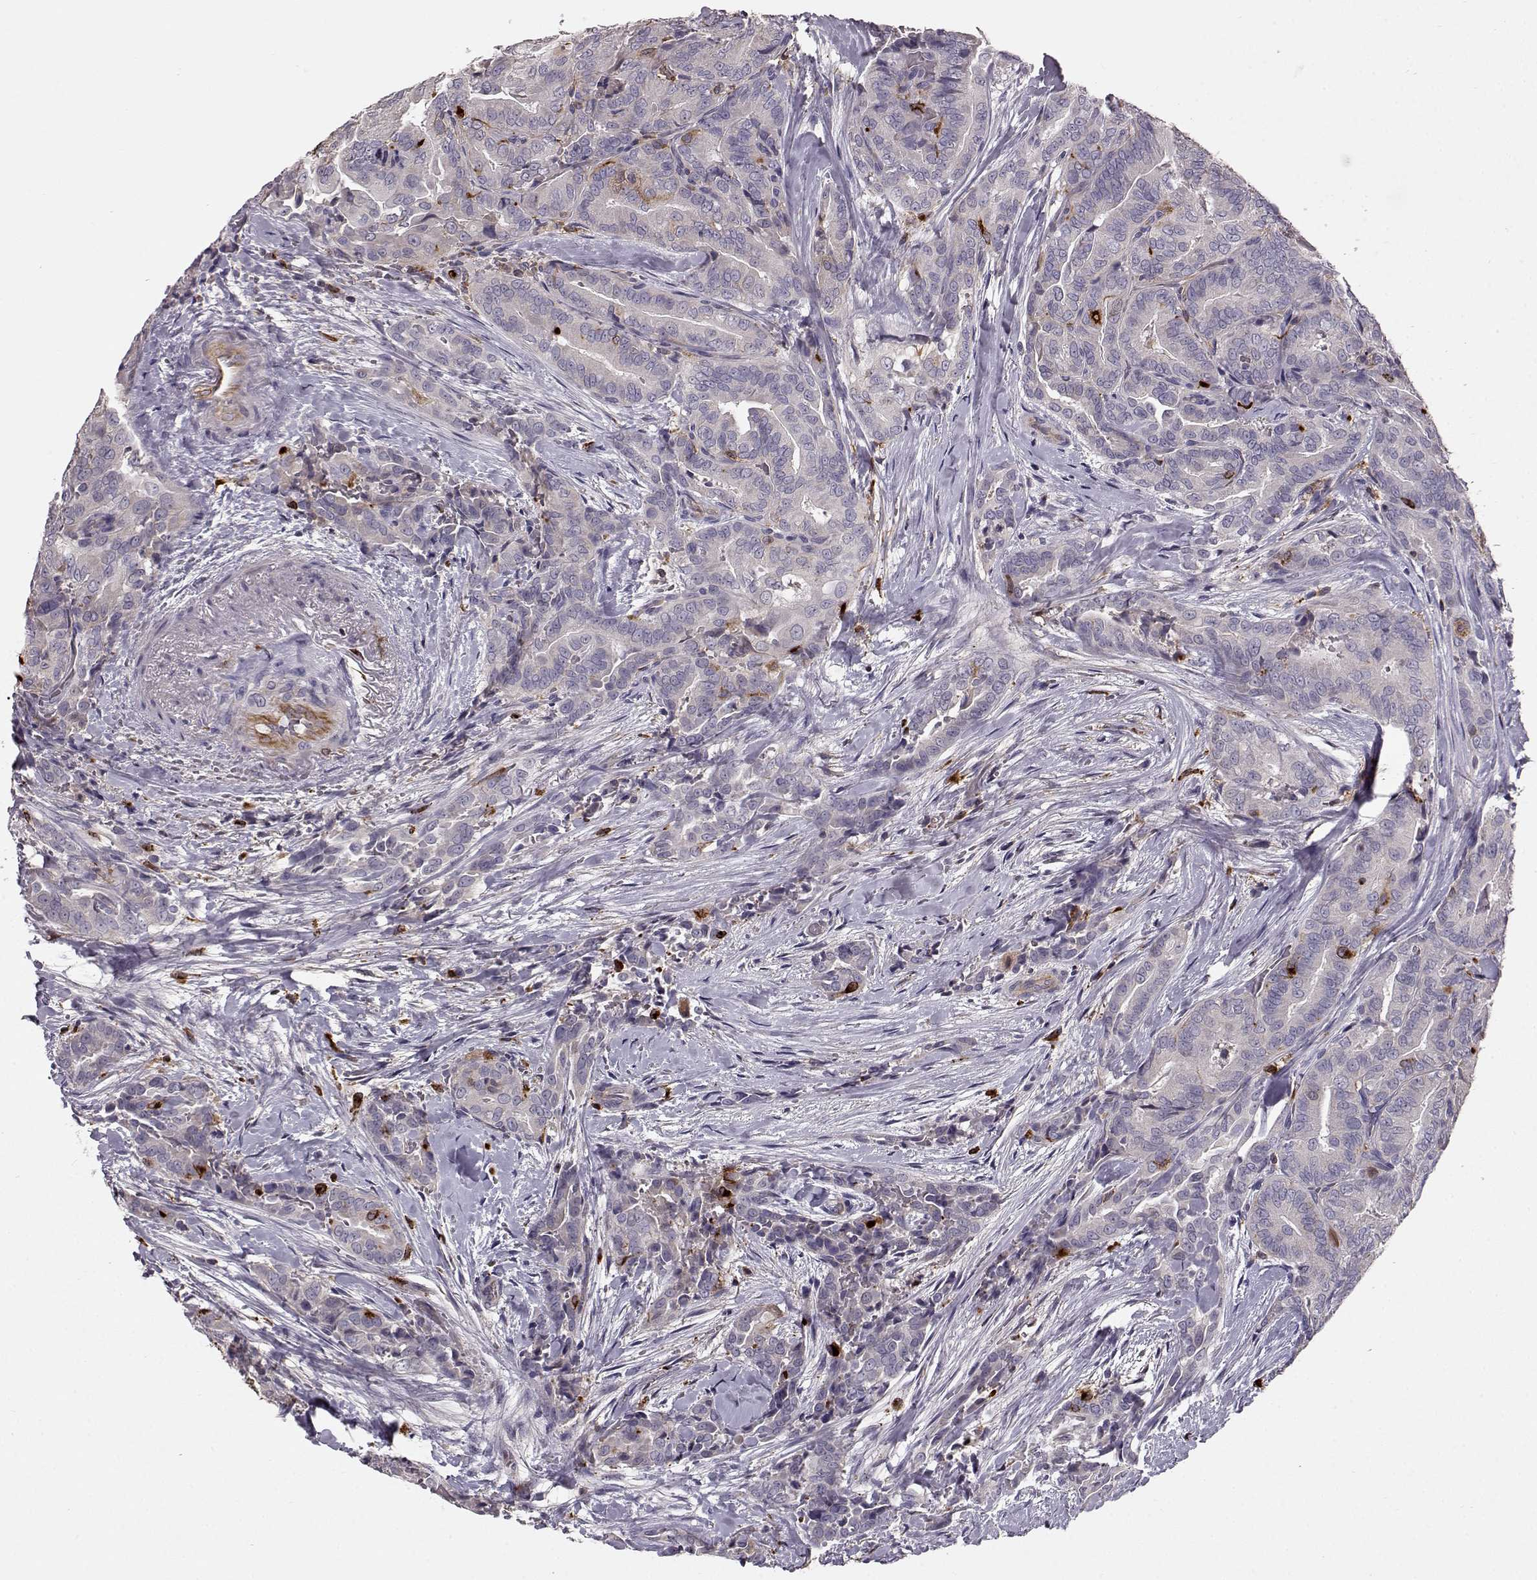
{"staining": {"intensity": "negative", "quantity": "none", "location": "none"}, "tissue": "thyroid cancer", "cell_type": "Tumor cells", "image_type": "cancer", "snomed": [{"axis": "morphology", "description": "Papillary adenocarcinoma, NOS"}, {"axis": "topography", "description": "Thyroid gland"}], "caption": "High power microscopy photomicrograph of an immunohistochemistry micrograph of thyroid cancer, revealing no significant expression in tumor cells. (DAB (3,3'-diaminobenzidine) IHC visualized using brightfield microscopy, high magnification).", "gene": "CCNF", "patient": {"sex": "male", "age": 61}}